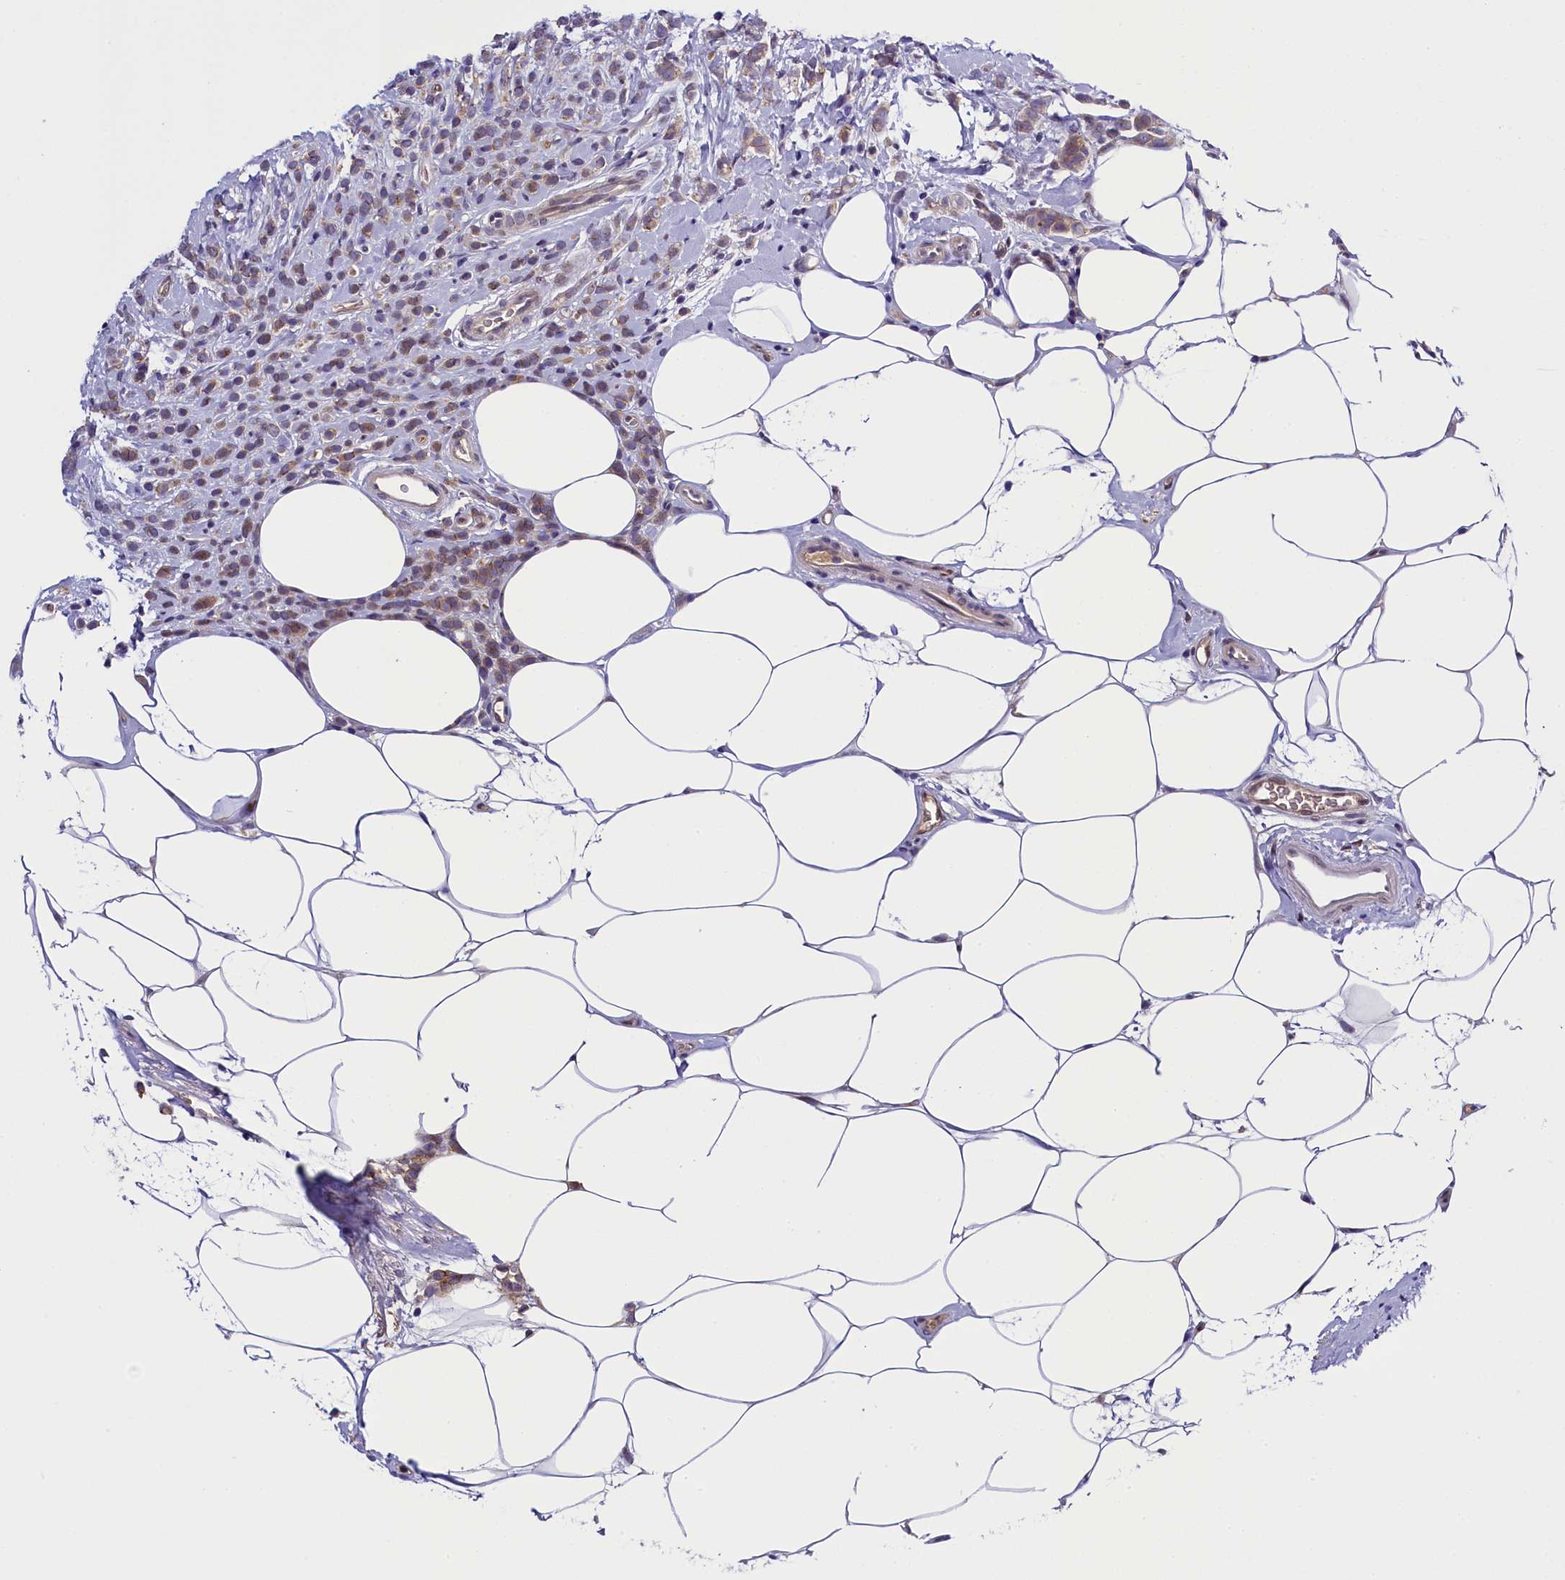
{"staining": {"intensity": "weak", "quantity": ">75%", "location": "cytoplasmic/membranous"}, "tissue": "breast cancer", "cell_type": "Tumor cells", "image_type": "cancer", "snomed": [{"axis": "morphology", "description": "Lobular carcinoma"}, {"axis": "topography", "description": "Breast"}], "caption": "Human breast lobular carcinoma stained for a protein (brown) displays weak cytoplasmic/membranous positive staining in about >75% of tumor cells.", "gene": "ENKD1", "patient": {"sex": "female", "age": 58}}